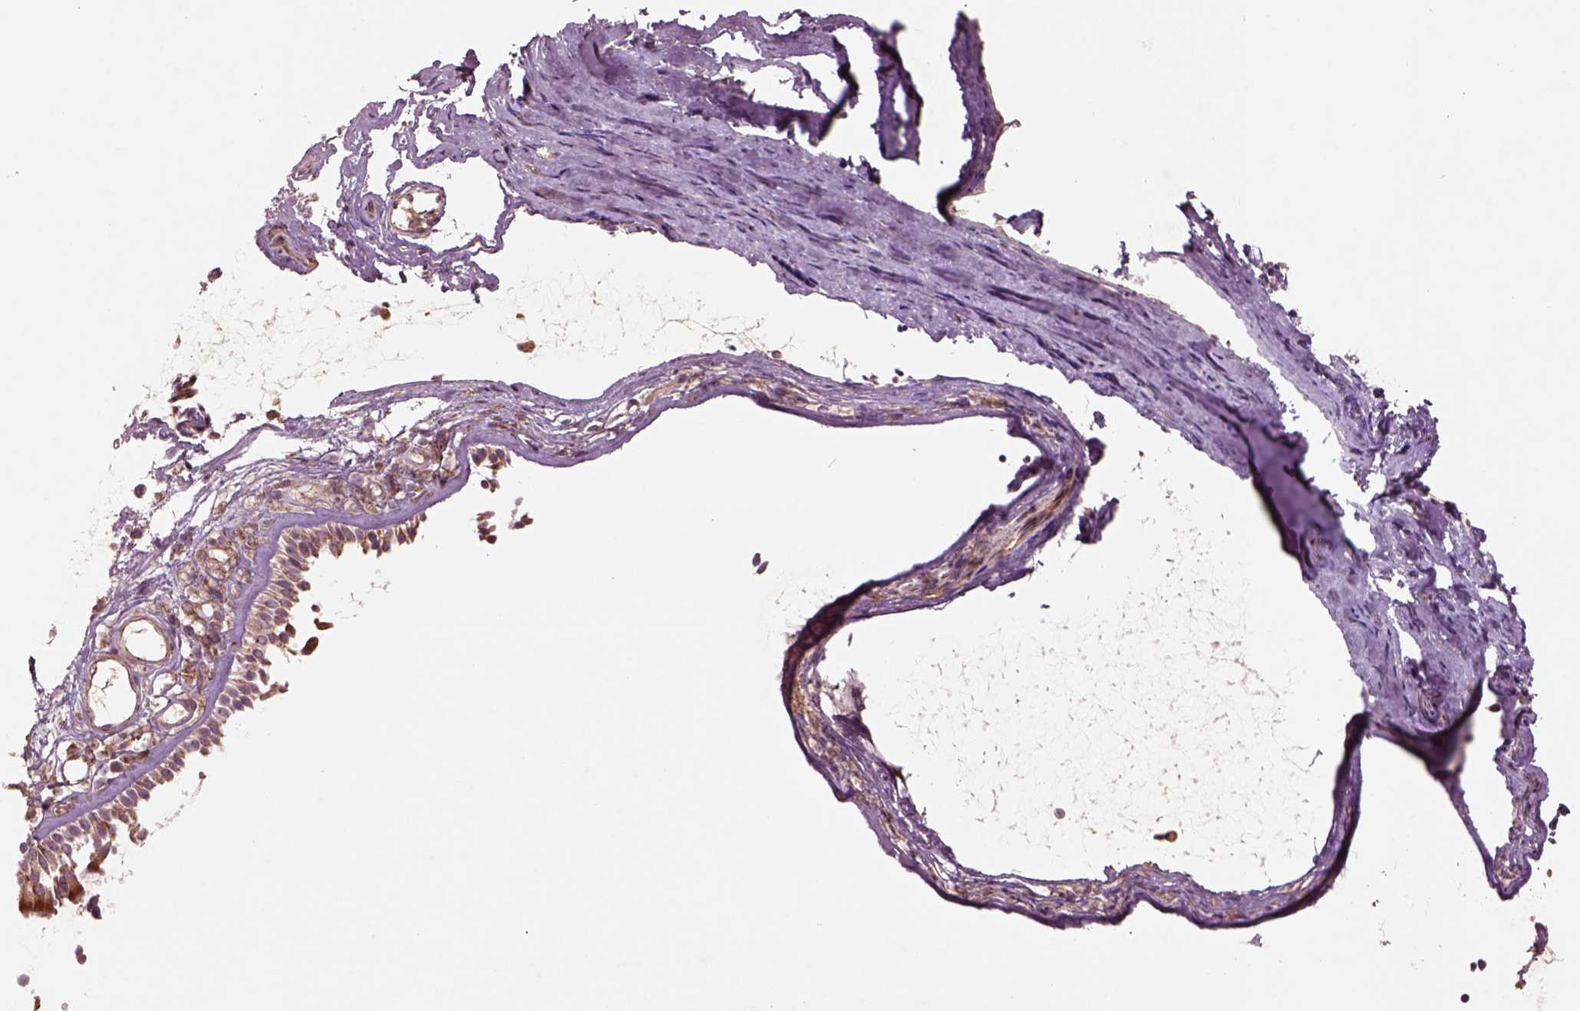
{"staining": {"intensity": "moderate", "quantity": ">75%", "location": "cytoplasmic/membranous"}, "tissue": "nasopharynx", "cell_type": "Respiratory epithelial cells", "image_type": "normal", "snomed": [{"axis": "morphology", "description": "Normal tissue, NOS"}, {"axis": "topography", "description": "Nasopharynx"}], "caption": "High-power microscopy captured an immunohistochemistry photomicrograph of benign nasopharynx, revealing moderate cytoplasmic/membranous positivity in about >75% of respiratory epithelial cells.", "gene": "SLC25A31", "patient": {"sex": "male", "age": 68}}